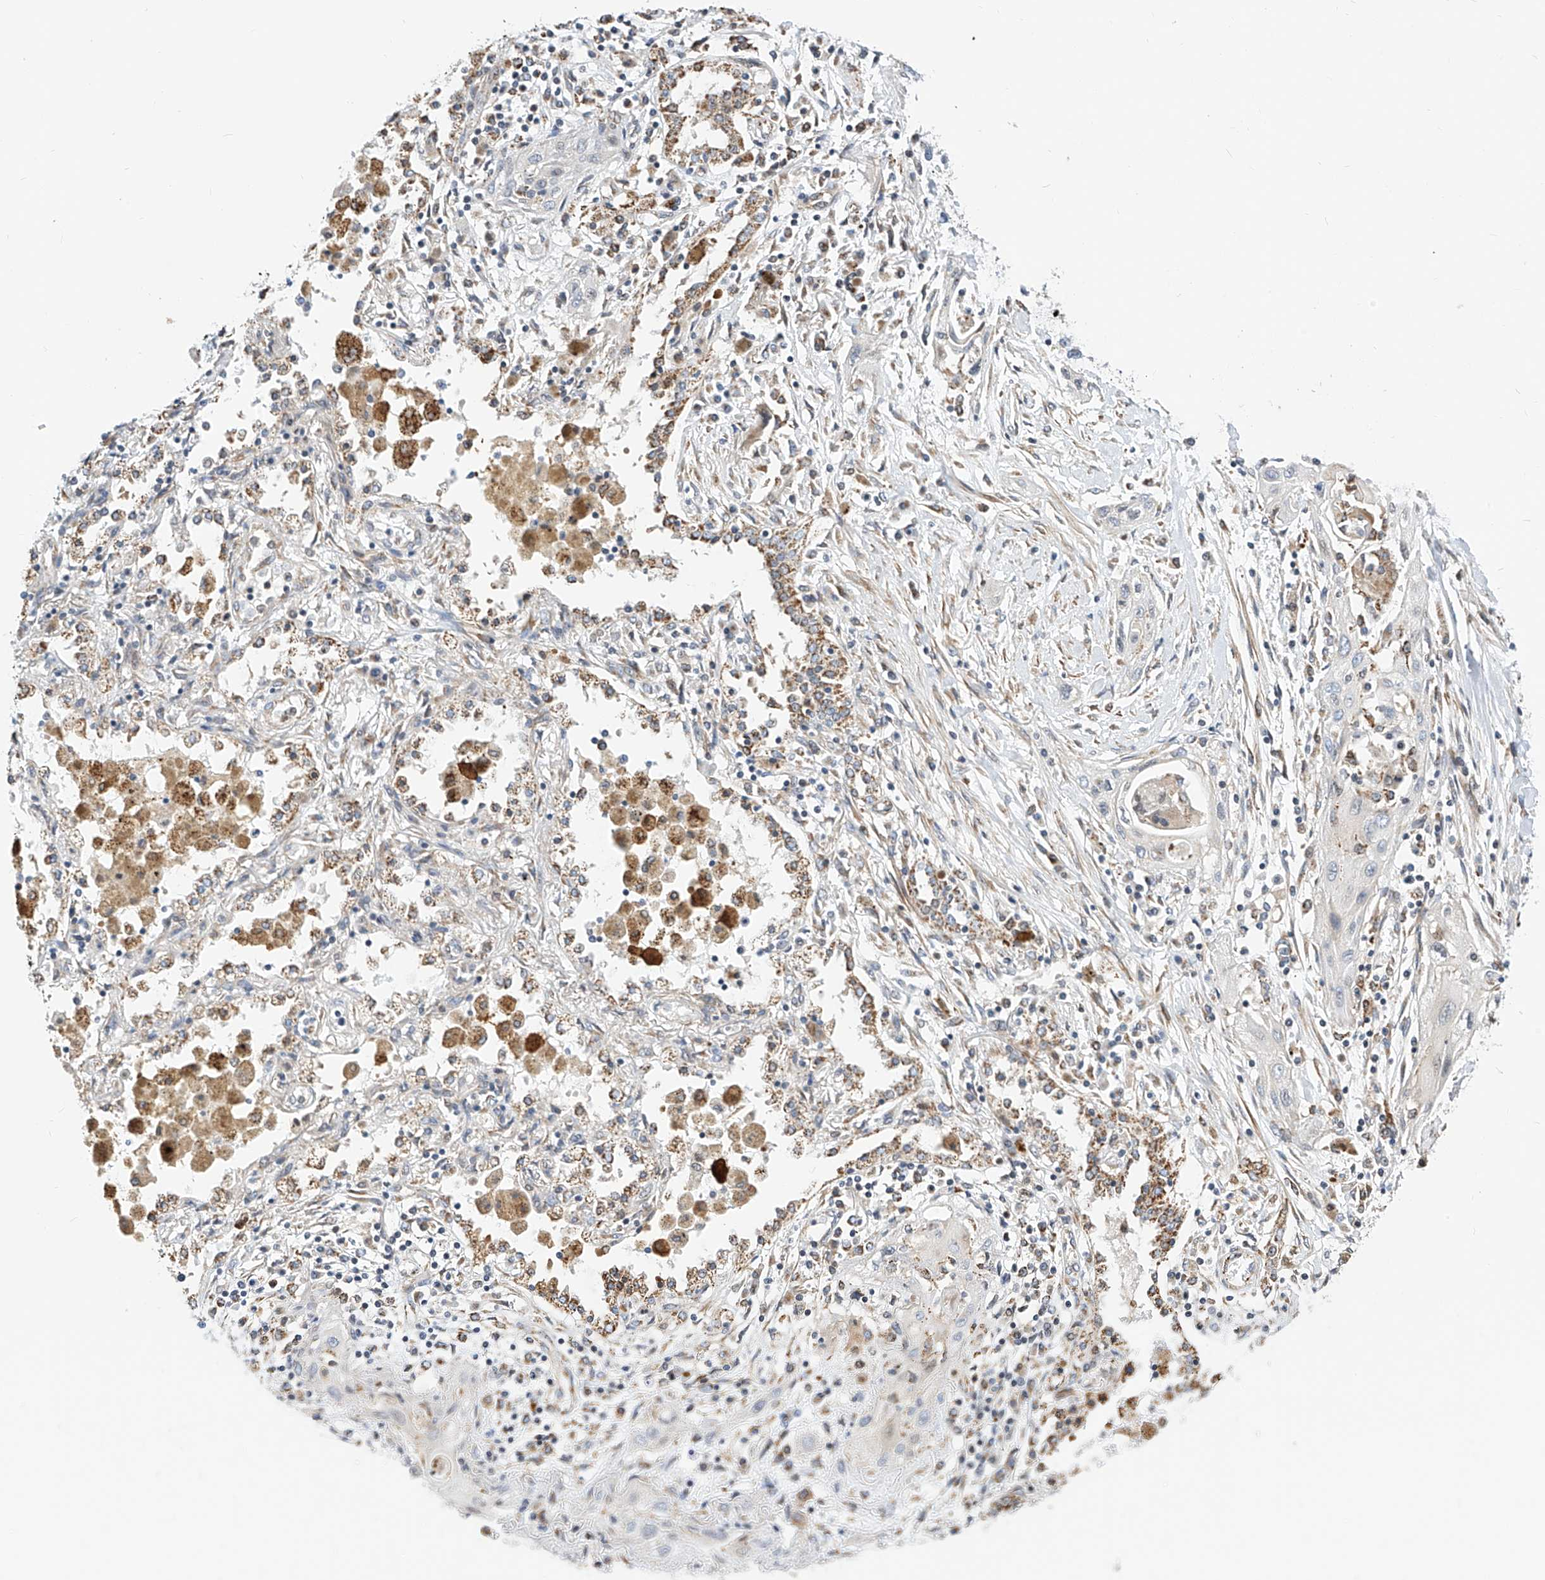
{"staining": {"intensity": "negative", "quantity": "none", "location": "none"}, "tissue": "lung cancer", "cell_type": "Tumor cells", "image_type": "cancer", "snomed": [{"axis": "morphology", "description": "Squamous cell carcinoma, NOS"}, {"axis": "topography", "description": "Lung"}], "caption": "Lung squamous cell carcinoma was stained to show a protein in brown. There is no significant staining in tumor cells.", "gene": "TTLL8", "patient": {"sex": "female", "age": 47}}